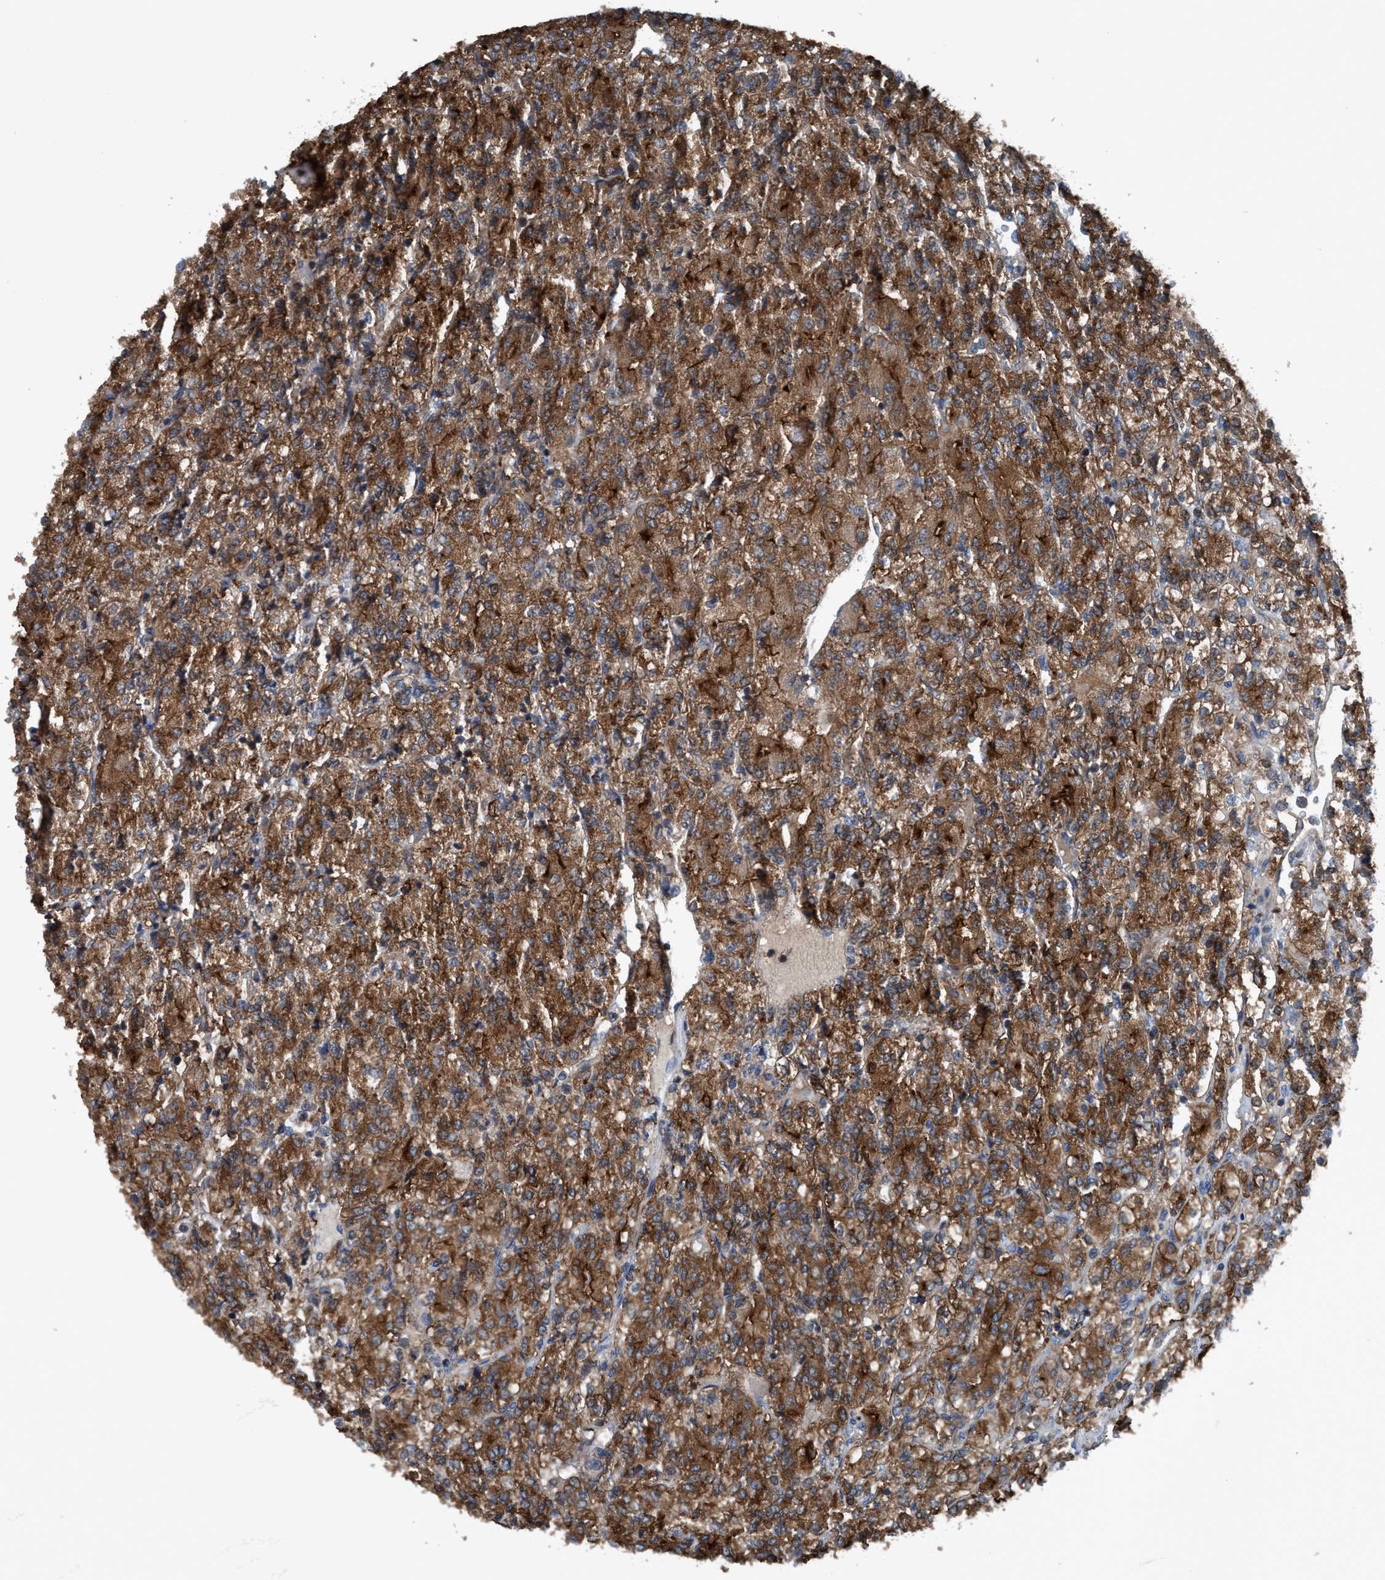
{"staining": {"intensity": "moderate", "quantity": ">75%", "location": "cytoplasmic/membranous"}, "tissue": "renal cancer", "cell_type": "Tumor cells", "image_type": "cancer", "snomed": [{"axis": "morphology", "description": "Adenocarcinoma, NOS"}, {"axis": "topography", "description": "Kidney"}], "caption": "The immunohistochemical stain shows moderate cytoplasmic/membranous staining in tumor cells of renal cancer (adenocarcinoma) tissue.", "gene": "NMT1", "patient": {"sex": "male", "age": 77}}